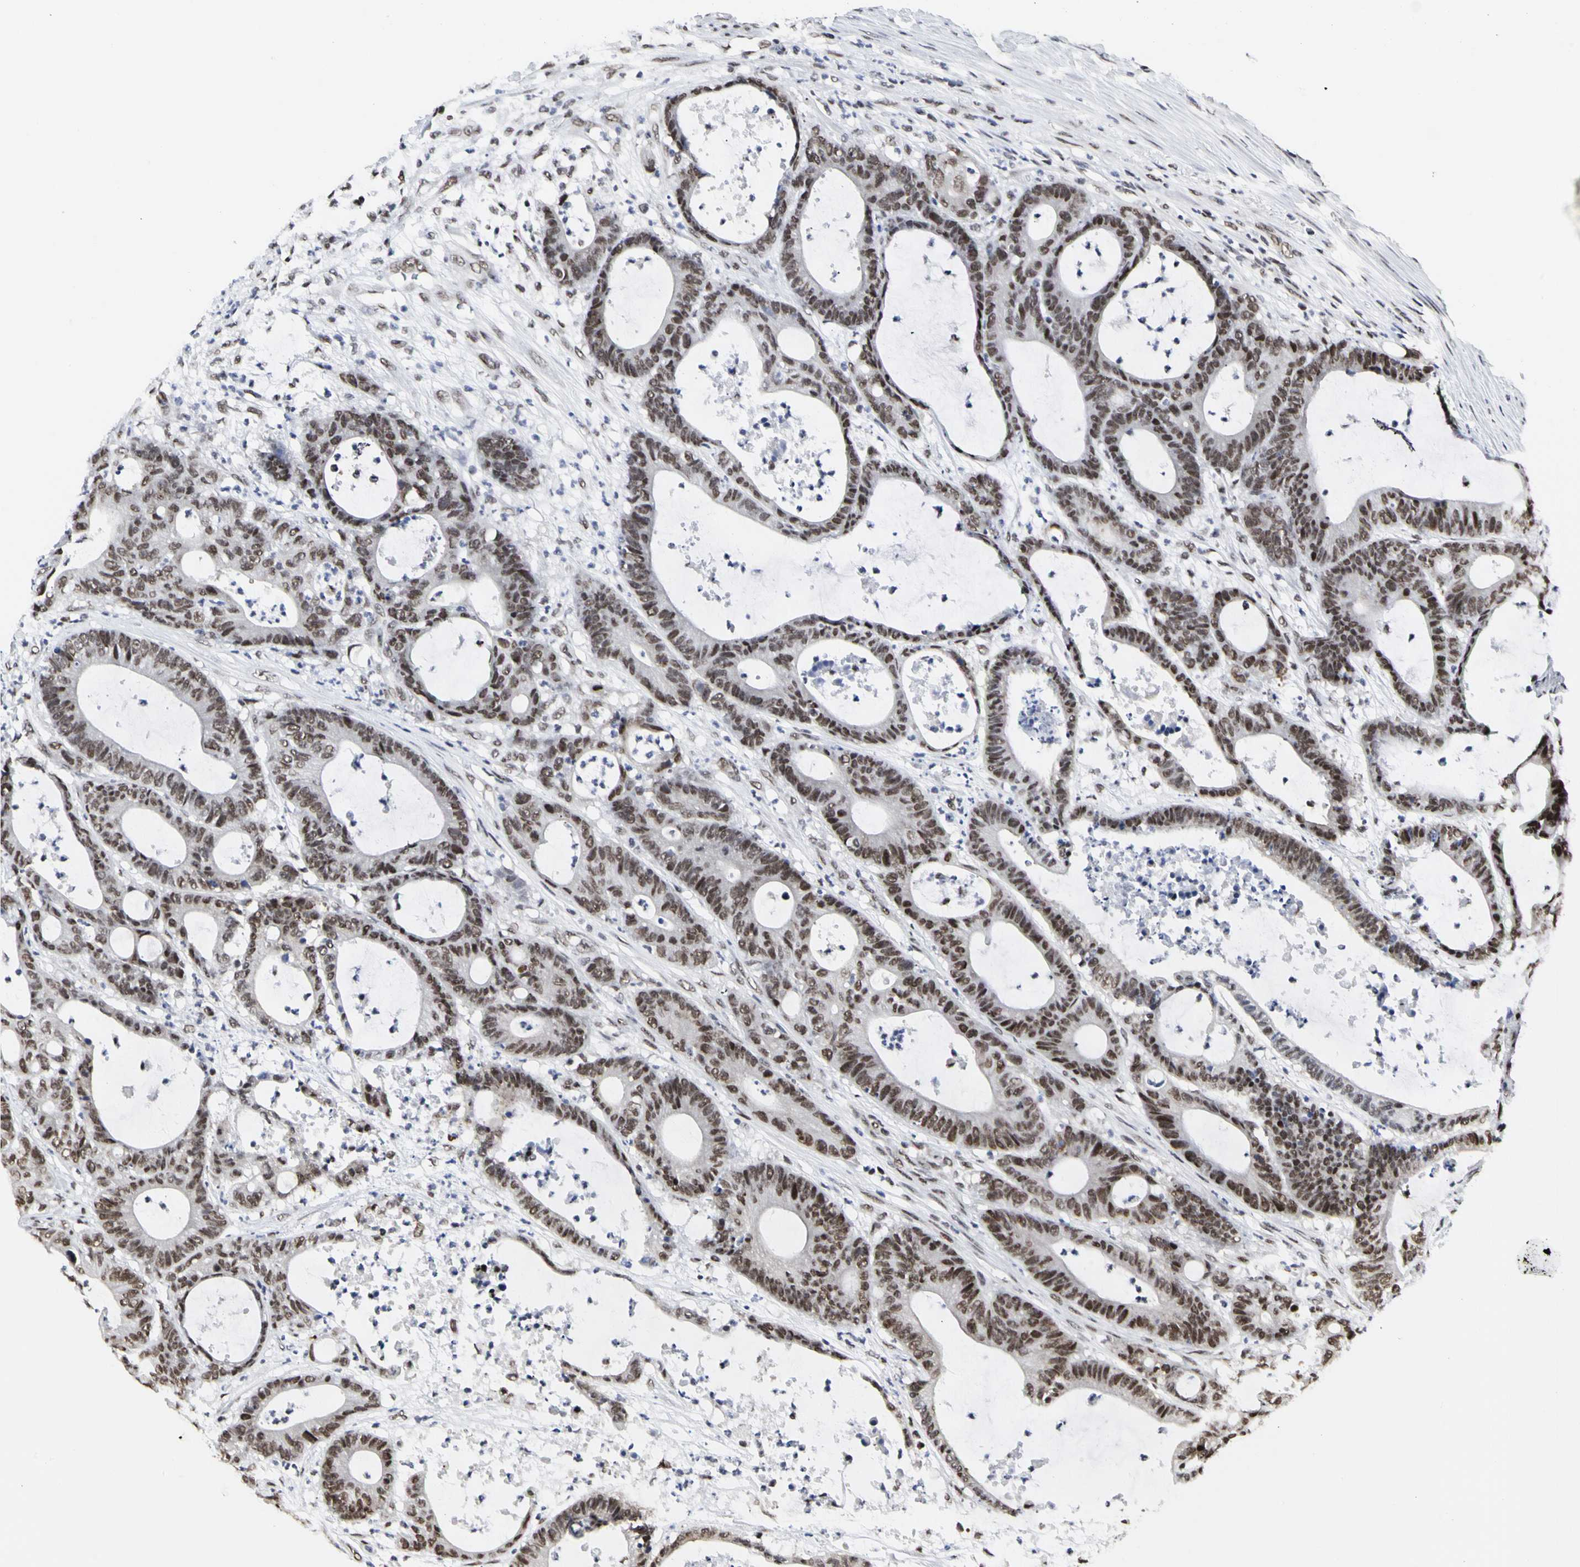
{"staining": {"intensity": "moderate", "quantity": ">75%", "location": "nuclear"}, "tissue": "colorectal cancer", "cell_type": "Tumor cells", "image_type": "cancer", "snomed": [{"axis": "morphology", "description": "Adenocarcinoma, NOS"}, {"axis": "topography", "description": "Colon"}], "caption": "The immunohistochemical stain highlights moderate nuclear expression in tumor cells of colorectal cancer (adenocarcinoma) tissue.", "gene": "PRMT3", "patient": {"sex": "female", "age": 84}}